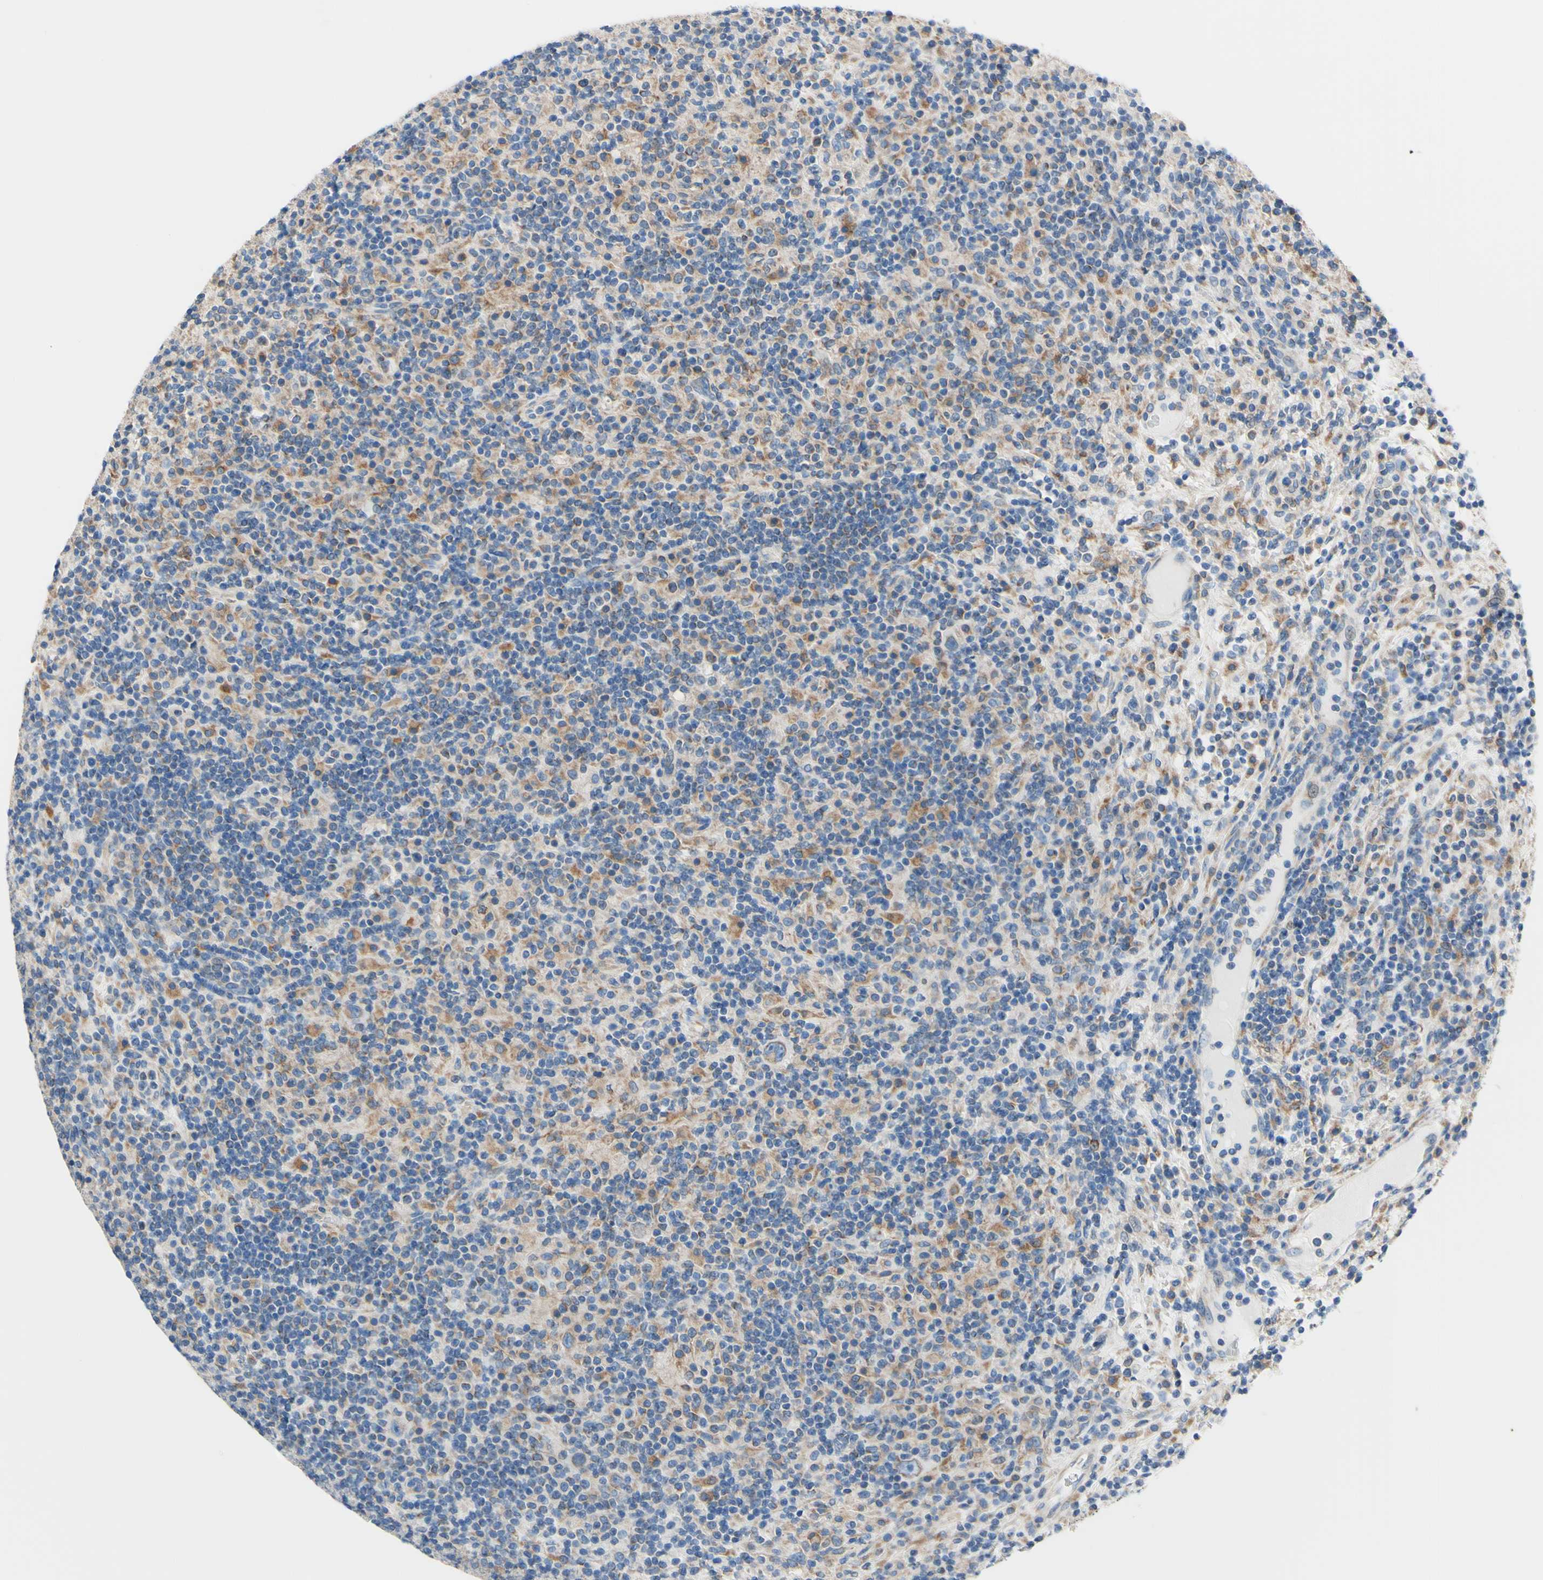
{"staining": {"intensity": "weak", "quantity": "25%-75%", "location": "cytoplasmic/membranous"}, "tissue": "lymphoma", "cell_type": "Tumor cells", "image_type": "cancer", "snomed": [{"axis": "morphology", "description": "Hodgkin's disease, NOS"}, {"axis": "topography", "description": "Lymph node"}], "caption": "An image showing weak cytoplasmic/membranous staining in approximately 25%-75% of tumor cells in lymphoma, as visualized by brown immunohistochemical staining.", "gene": "RETREG2", "patient": {"sex": "male", "age": 70}}